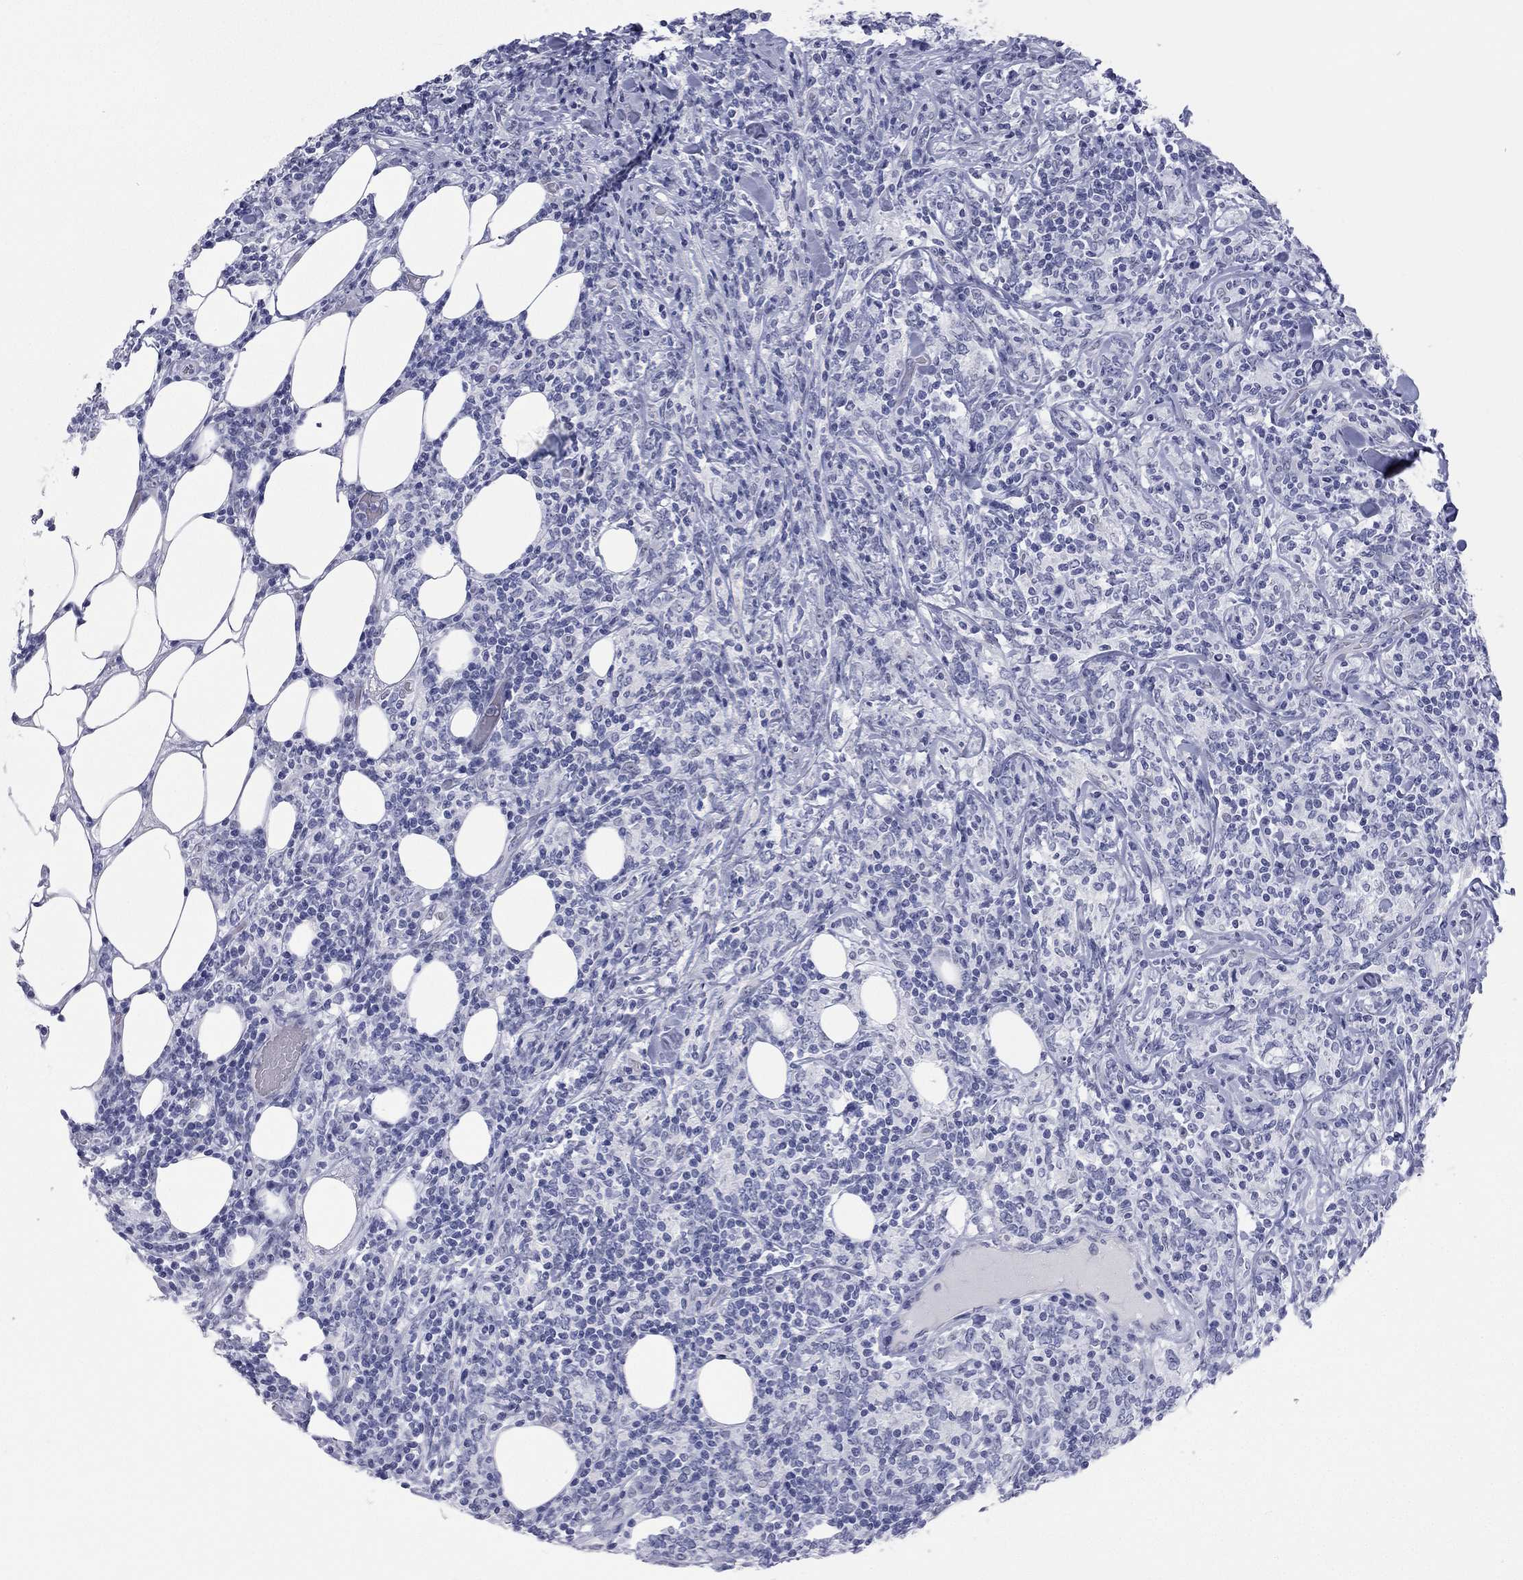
{"staining": {"intensity": "negative", "quantity": "none", "location": "none"}, "tissue": "lymphoma", "cell_type": "Tumor cells", "image_type": "cancer", "snomed": [{"axis": "morphology", "description": "Malignant lymphoma, non-Hodgkin's type, High grade"}, {"axis": "topography", "description": "Lymph node"}], "caption": "Image shows no protein positivity in tumor cells of lymphoma tissue. Brightfield microscopy of immunohistochemistry stained with DAB (brown) and hematoxylin (blue), captured at high magnification.", "gene": "AK8", "patient": {"sex": "female", "age": 84}}